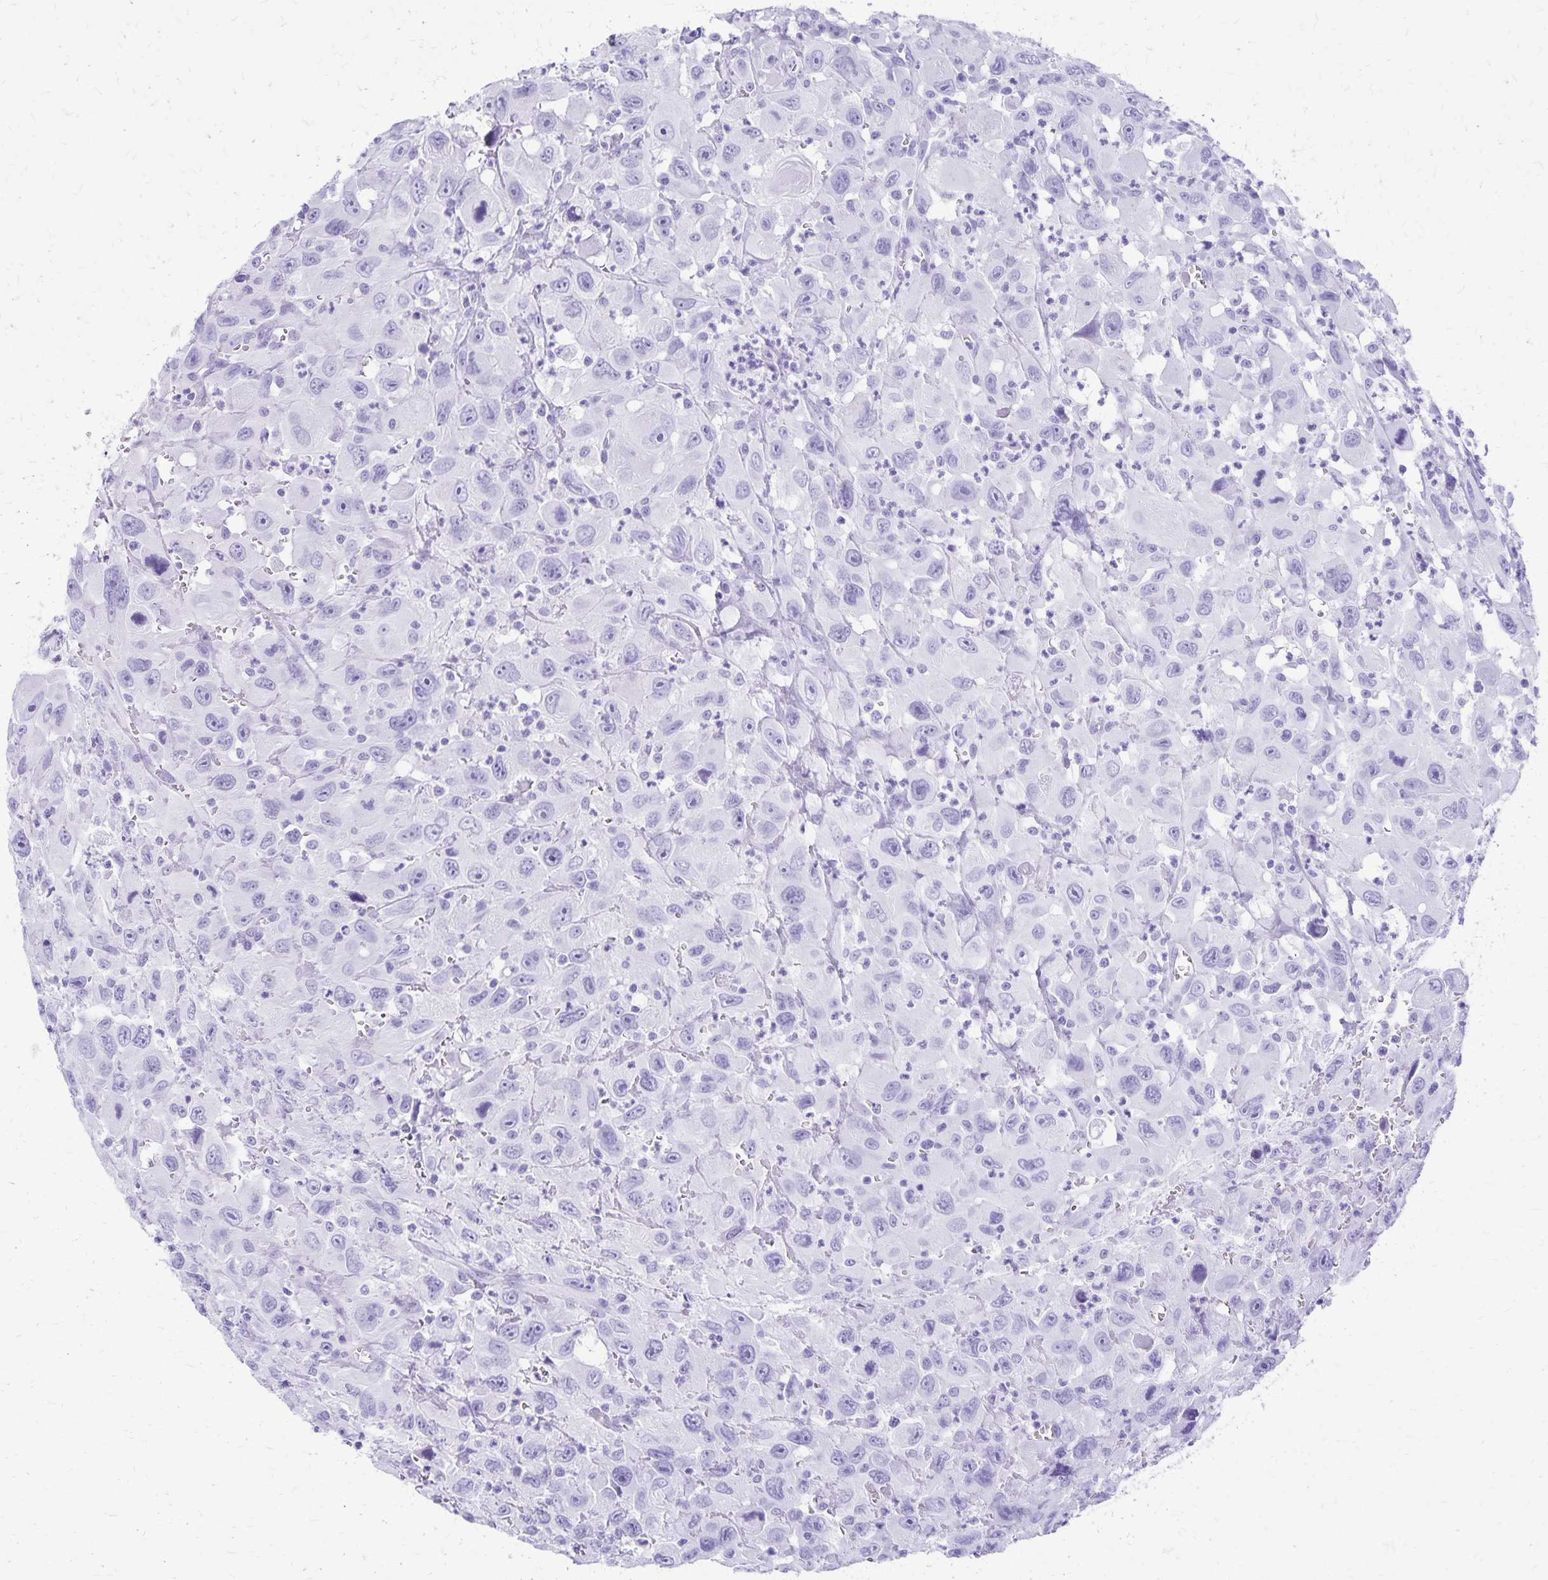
{"staining": {"intensity": "negative", "quantity": "none", "location": "none"}, "tissue": "head and neck cancer", "cell_type": "Tumor cells", "image_type": "cancer", "snomed": [{"axis": "morphology", "description": "Squamous cell carcinoma, NOS"}, {"axis": "morphology", "description": "Squamous cell carcinoma, metastatic, NOS"}, {"axis": "topography", "description": "Oral tissue"}, {"axis": "topography", "description": "Head-Neck"}], "caption": "High magnification brightfield microscopy of squamous cell carcinoma (head and neck) stained with DAB (brown) and counterstained with hematoxylin (blue): tumor cells show no significant expression. The staining is performed using DAB brown chromogen with nuclei counter-stained in using hematoxylin.", "gene": "DEFA5", "patient": {"sex": "female", "age": 85}}